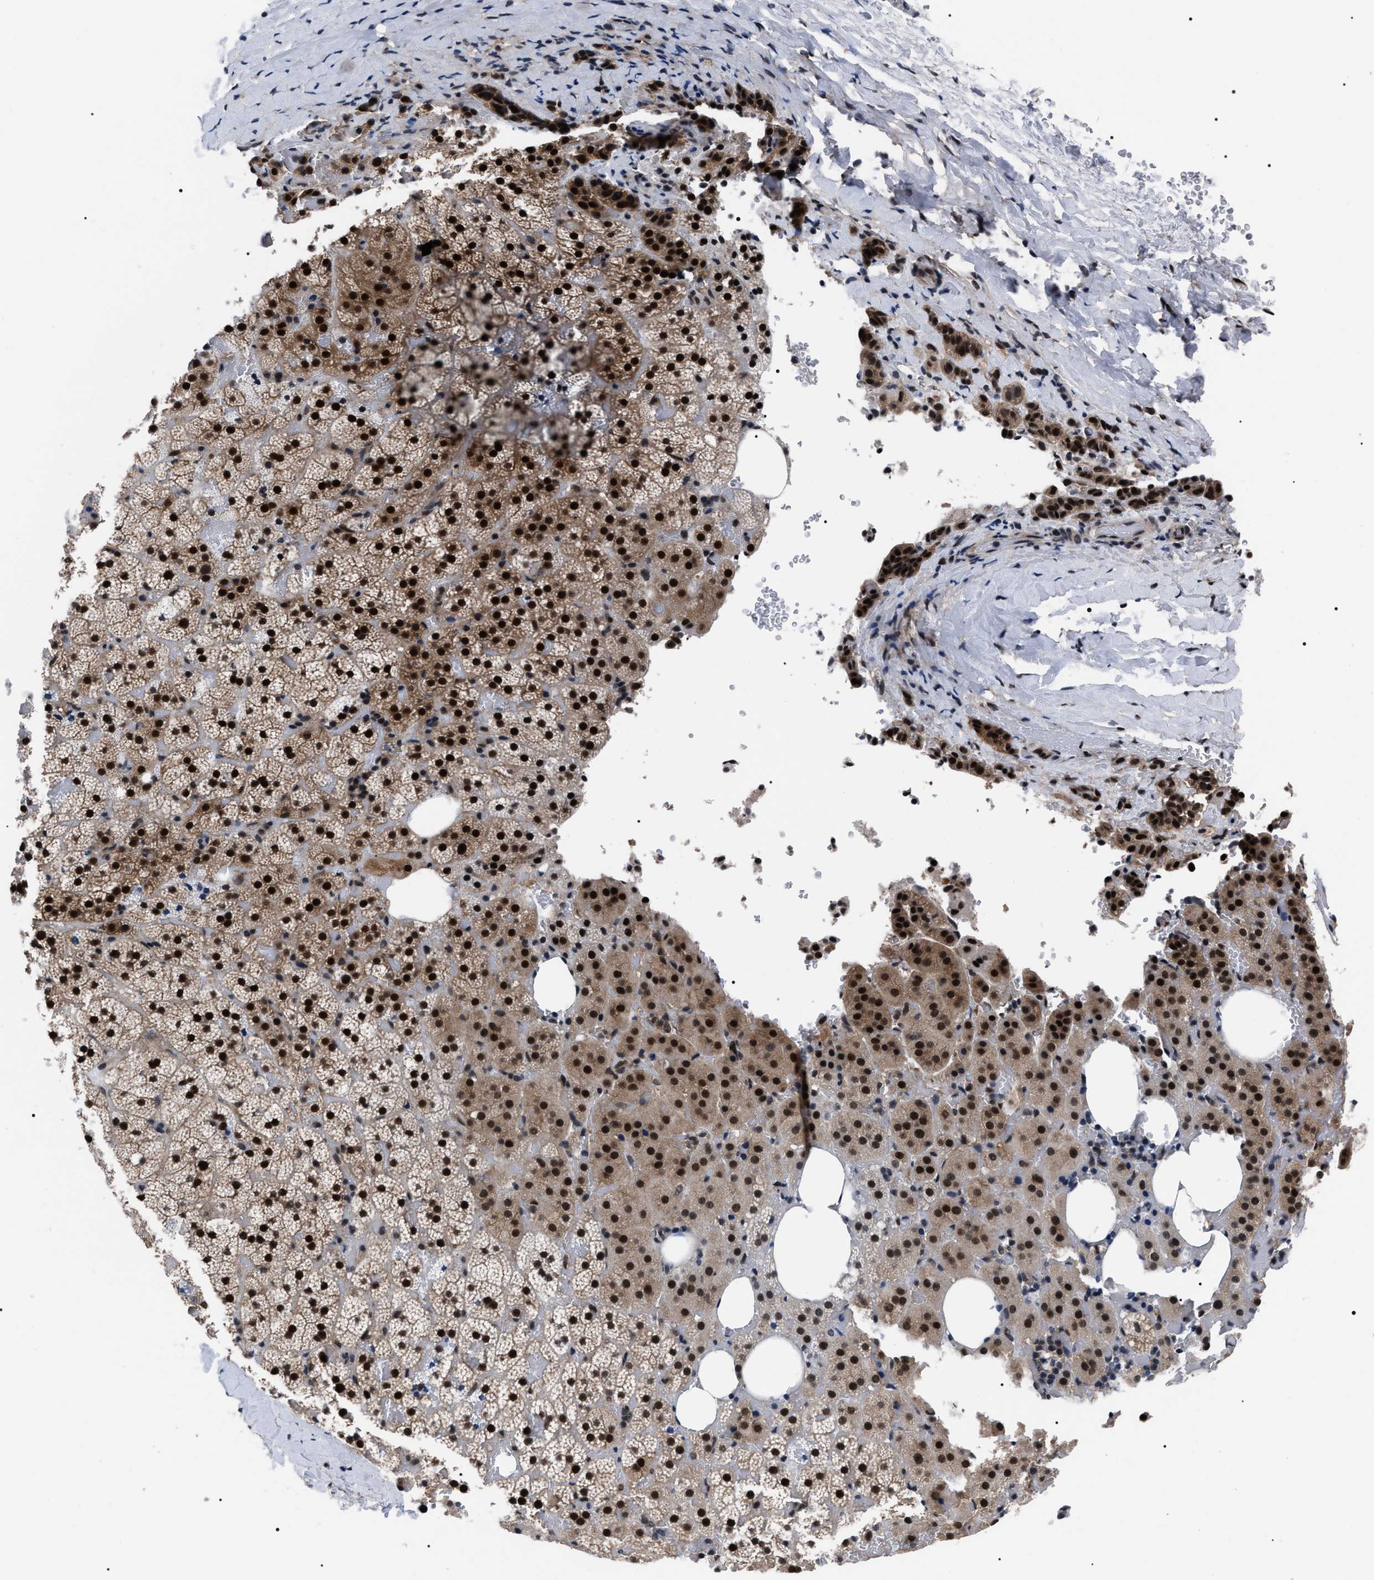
{"staining": {"intensity": "strong", "quantity": ">75%", "location": "cytoplasmic/membranous,nuclear"}, "tissue": "adrenal gland", "cell_type": "Glandular cells", "image_type": "normal", "snomed": [{"axis": "morphology", "description": "Normal tissue, NOS"}, {"axis": "topography", "description": "Adrenal gland"}], "caption": "Protein expression by immunohistochemistry (IHC) exhibits strong cytoplasmic/membranous,nuclear expression in approximately >75% of glandular cells in unremarkable adrenal gland.", "gene": "CSNK2A1", "patient": {"sex": "female", "age": 59}}